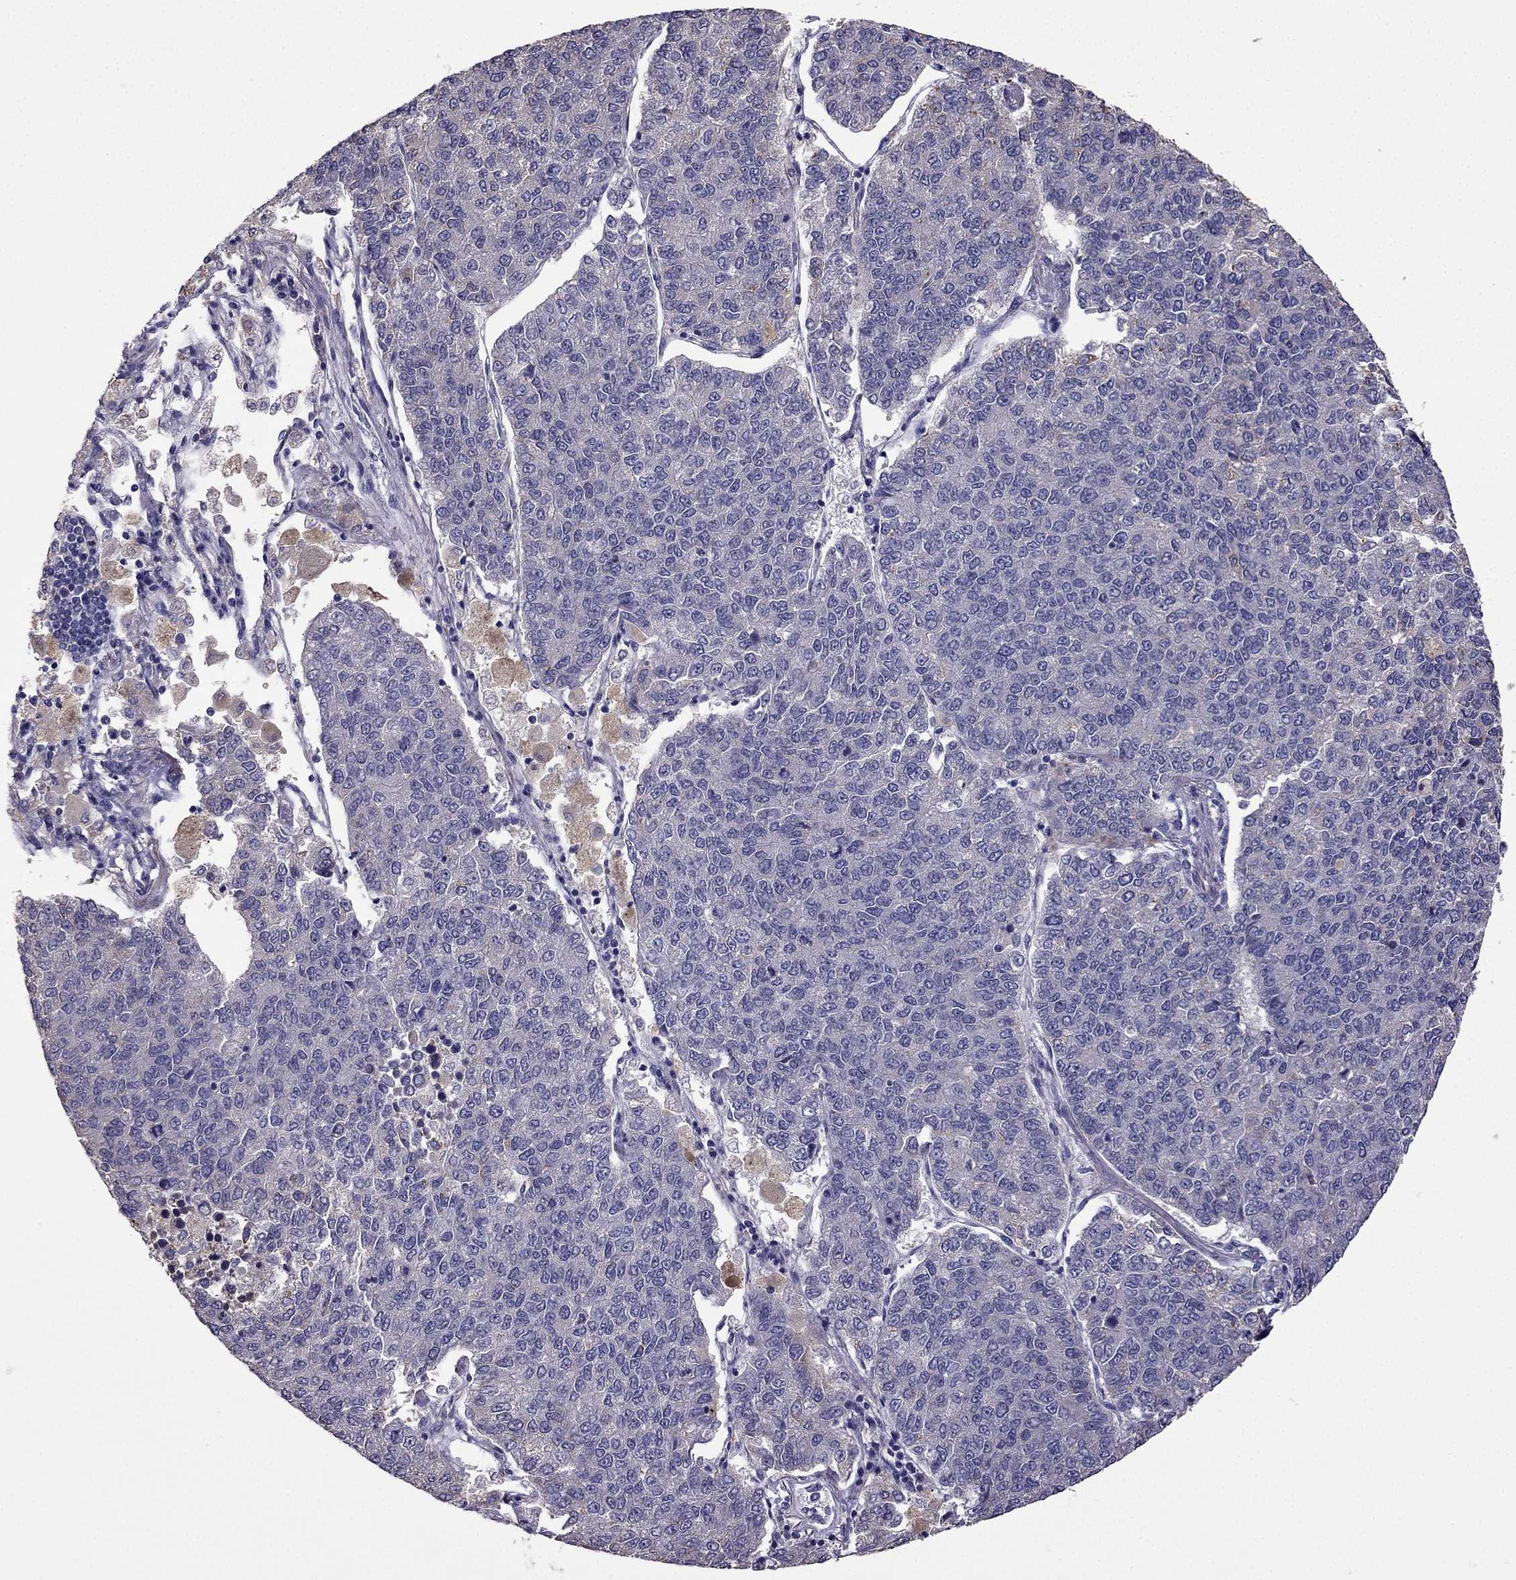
{"staining": {"intensity": "negative", "quantity": "none", "location": "none"}, "tissue": "lung cancer", "cell_type": "Tumor cells", "image_type": "cancer", "snomed": [{"axis": "morphology", "description": "Adenocarcinoma, NOS"}, {"axis": "topography", "description": "Lung"}], "caption": "Human lung adenocarcinoma stained for a protein using IHC shows no expression in tumor cells.", "gene": "CDH9", "patient": {"sex": "male", "age": 49}}